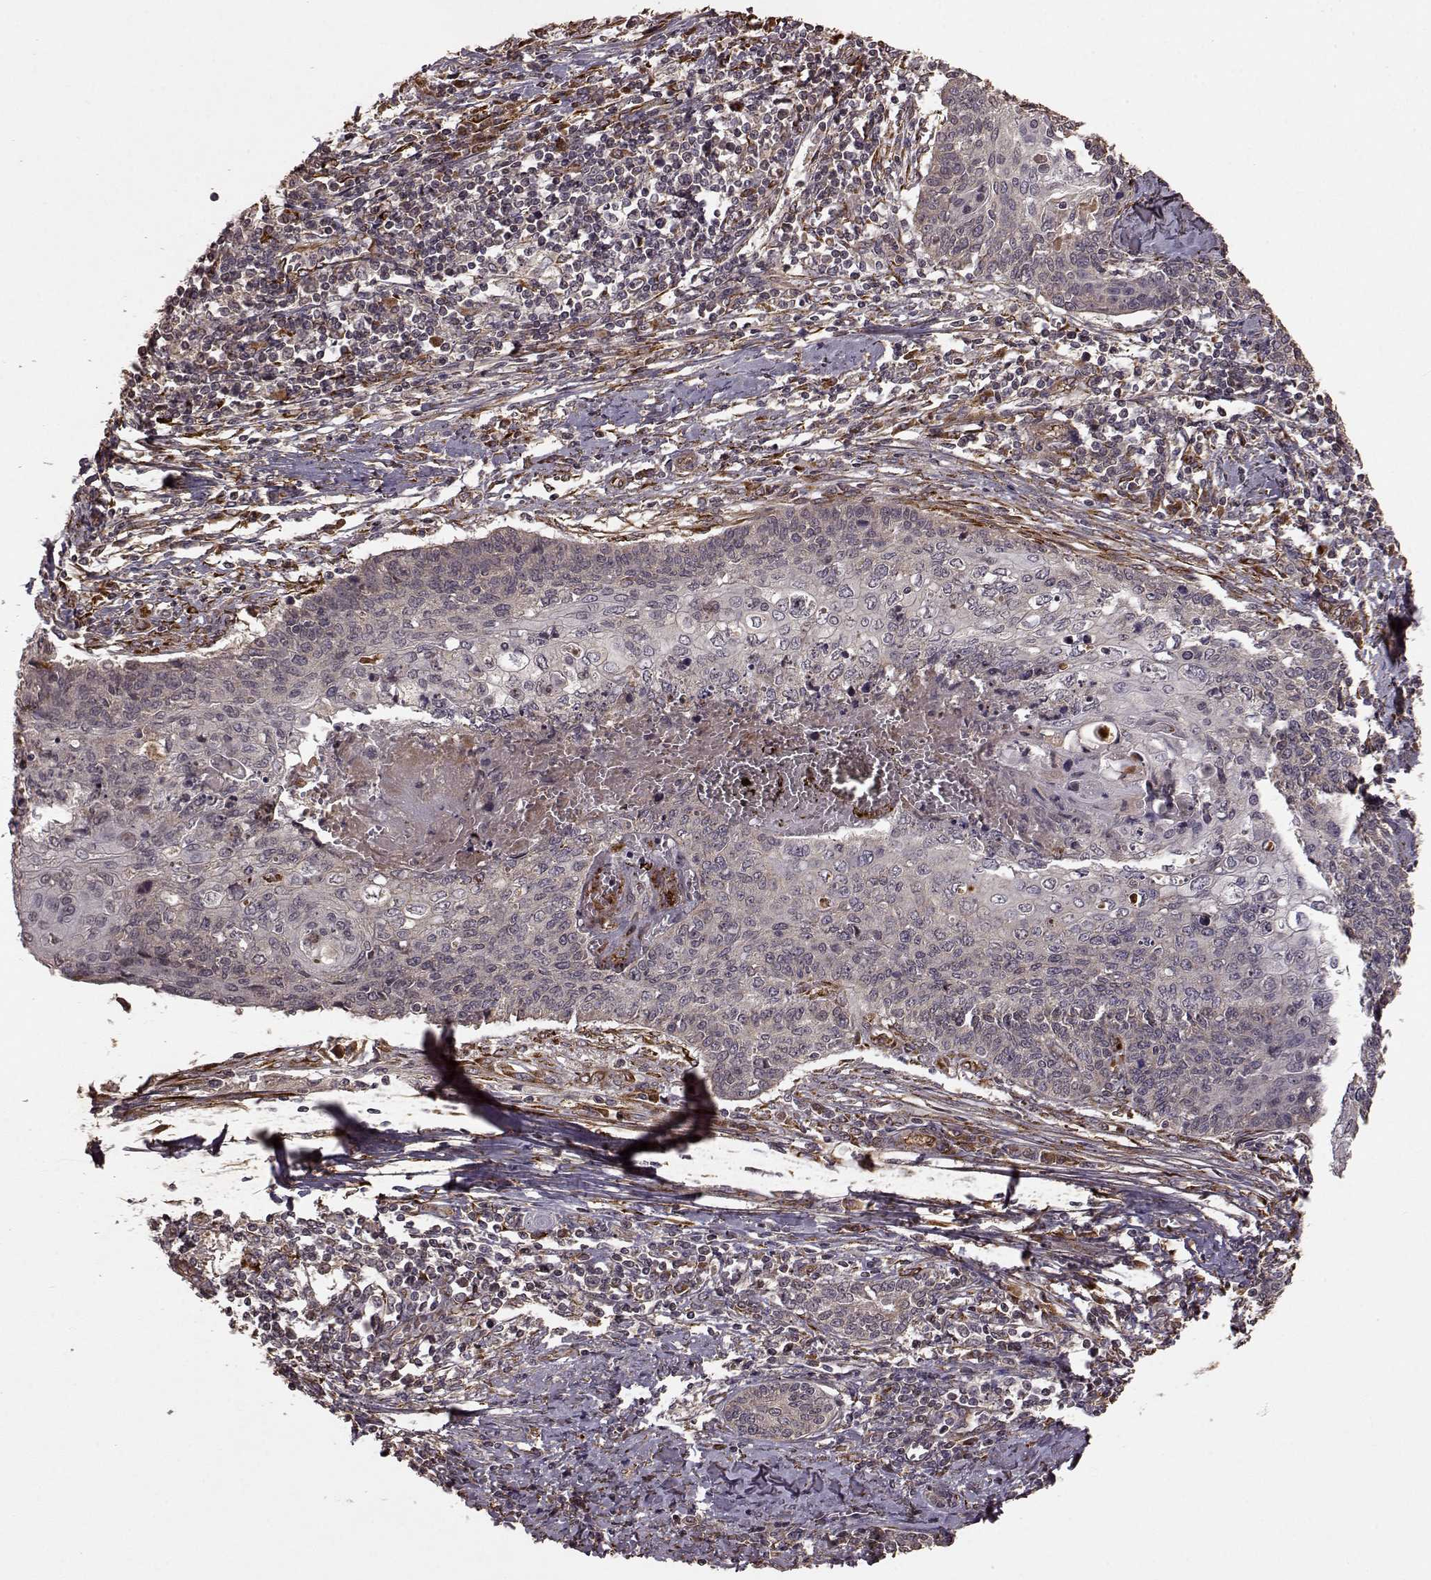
{"staining": {"intensity": "weak", "quantity": "<25%", "location": "cytoplasmic/membranous"}, "tissue": "cervical cancer", "cell_type": "Tumor cells", "image_type": "cancer", "snomed": [{"axis": "morphology", "description": "Squamous cell carcinoma, NOS"}, {"axis": "topography", "description": "Cervix"}], "caption": "Cervical squamous cell carcinoma stained for a protein using immunohistochemistry displays no positivity tumor cells.", "gene": "FSTL1", "patient": {"sex": "female", "age": 39}}